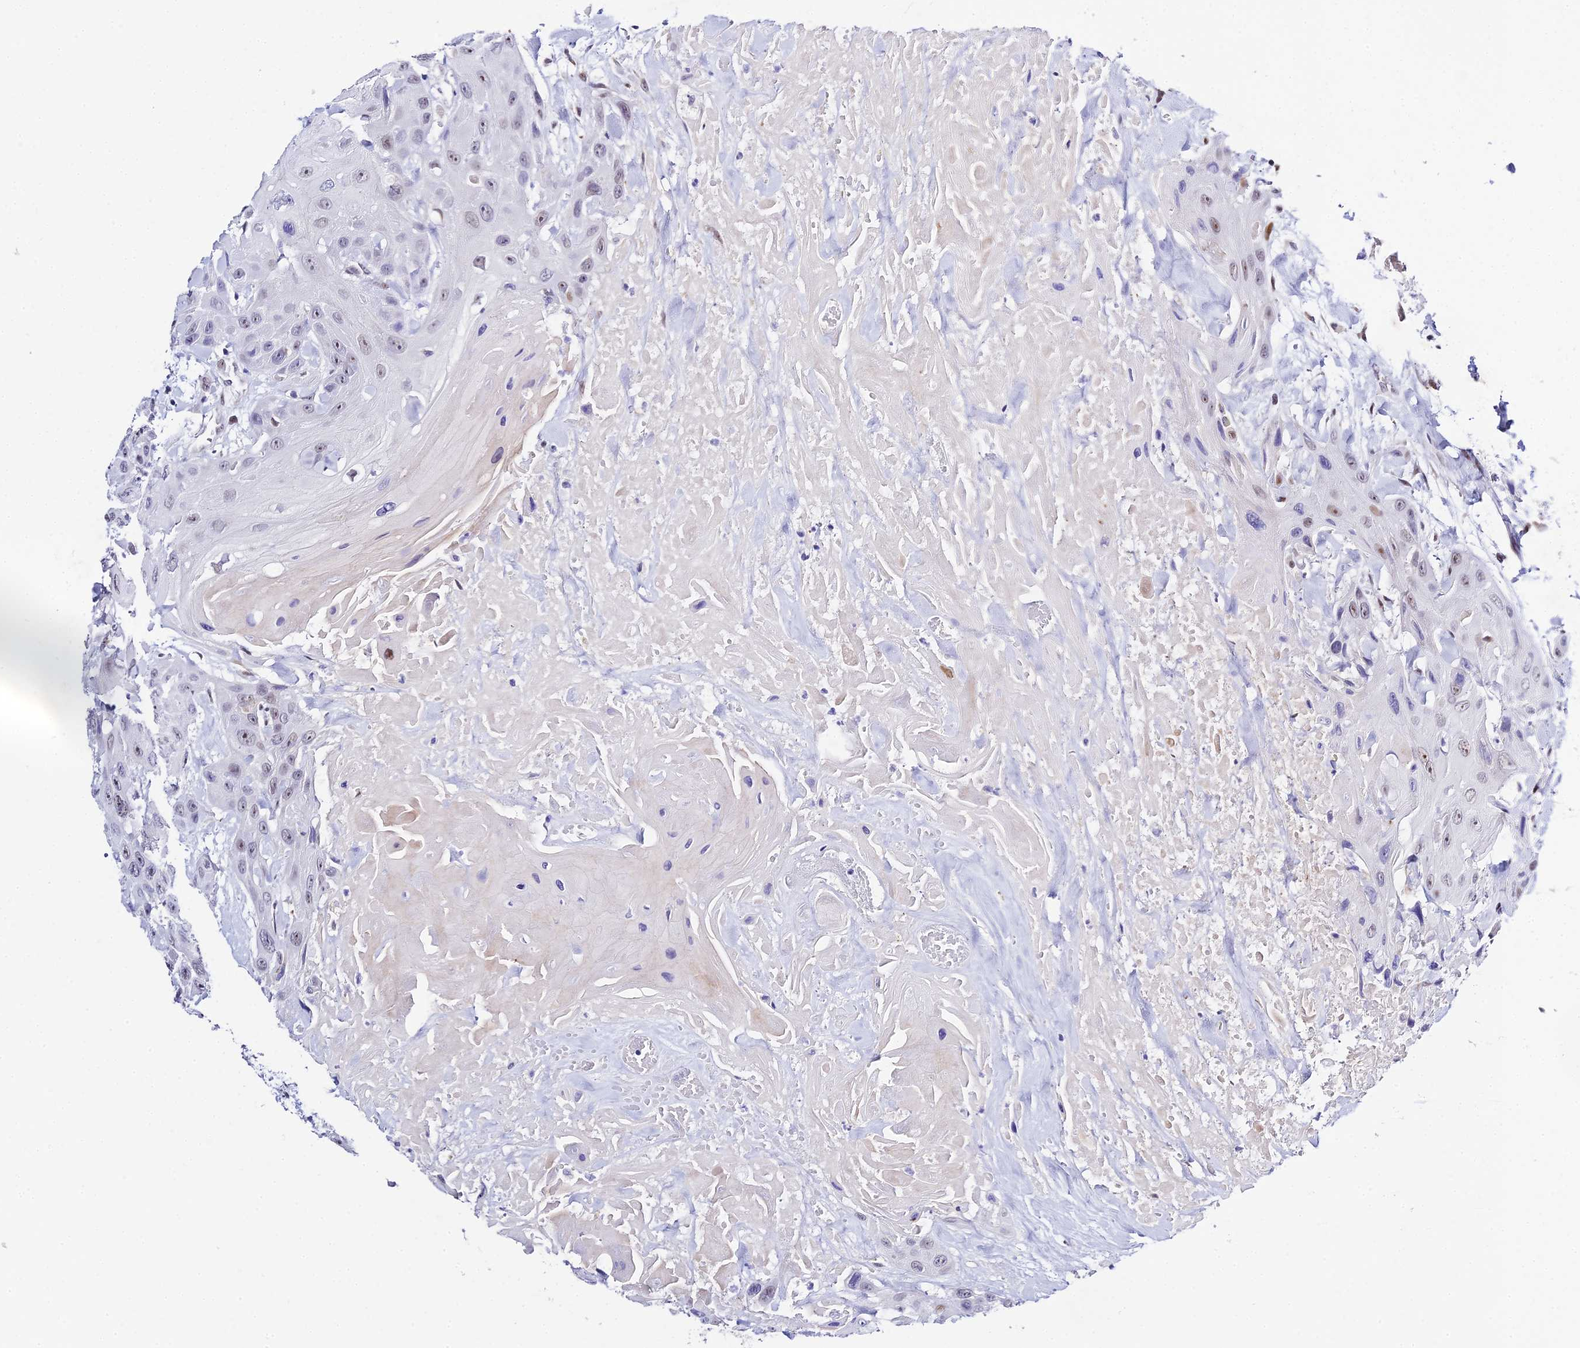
{"staining": {"intensity": "weak", "quantity": "25%-75%", "location": "nuclear"}, "tissue": "head and neck cancer", "cell_type": "Tumor cells", "image_type": "cancer", "snomed": [{"axis": "morphology", "description": "Squamous cell carcinoma, NOS"}, {"axis": "topography", "description": "Head-Neck"}], "caption": "Protein positivity by immunohistochemistry (IHC) exhibits weak nuclear positivity in approximately 25%-75% of tumor cells in head and neck cancer (squamous cell carcinoma).", "gene": "POFUT2", "patient": {"sex": "male", "age": 81}}